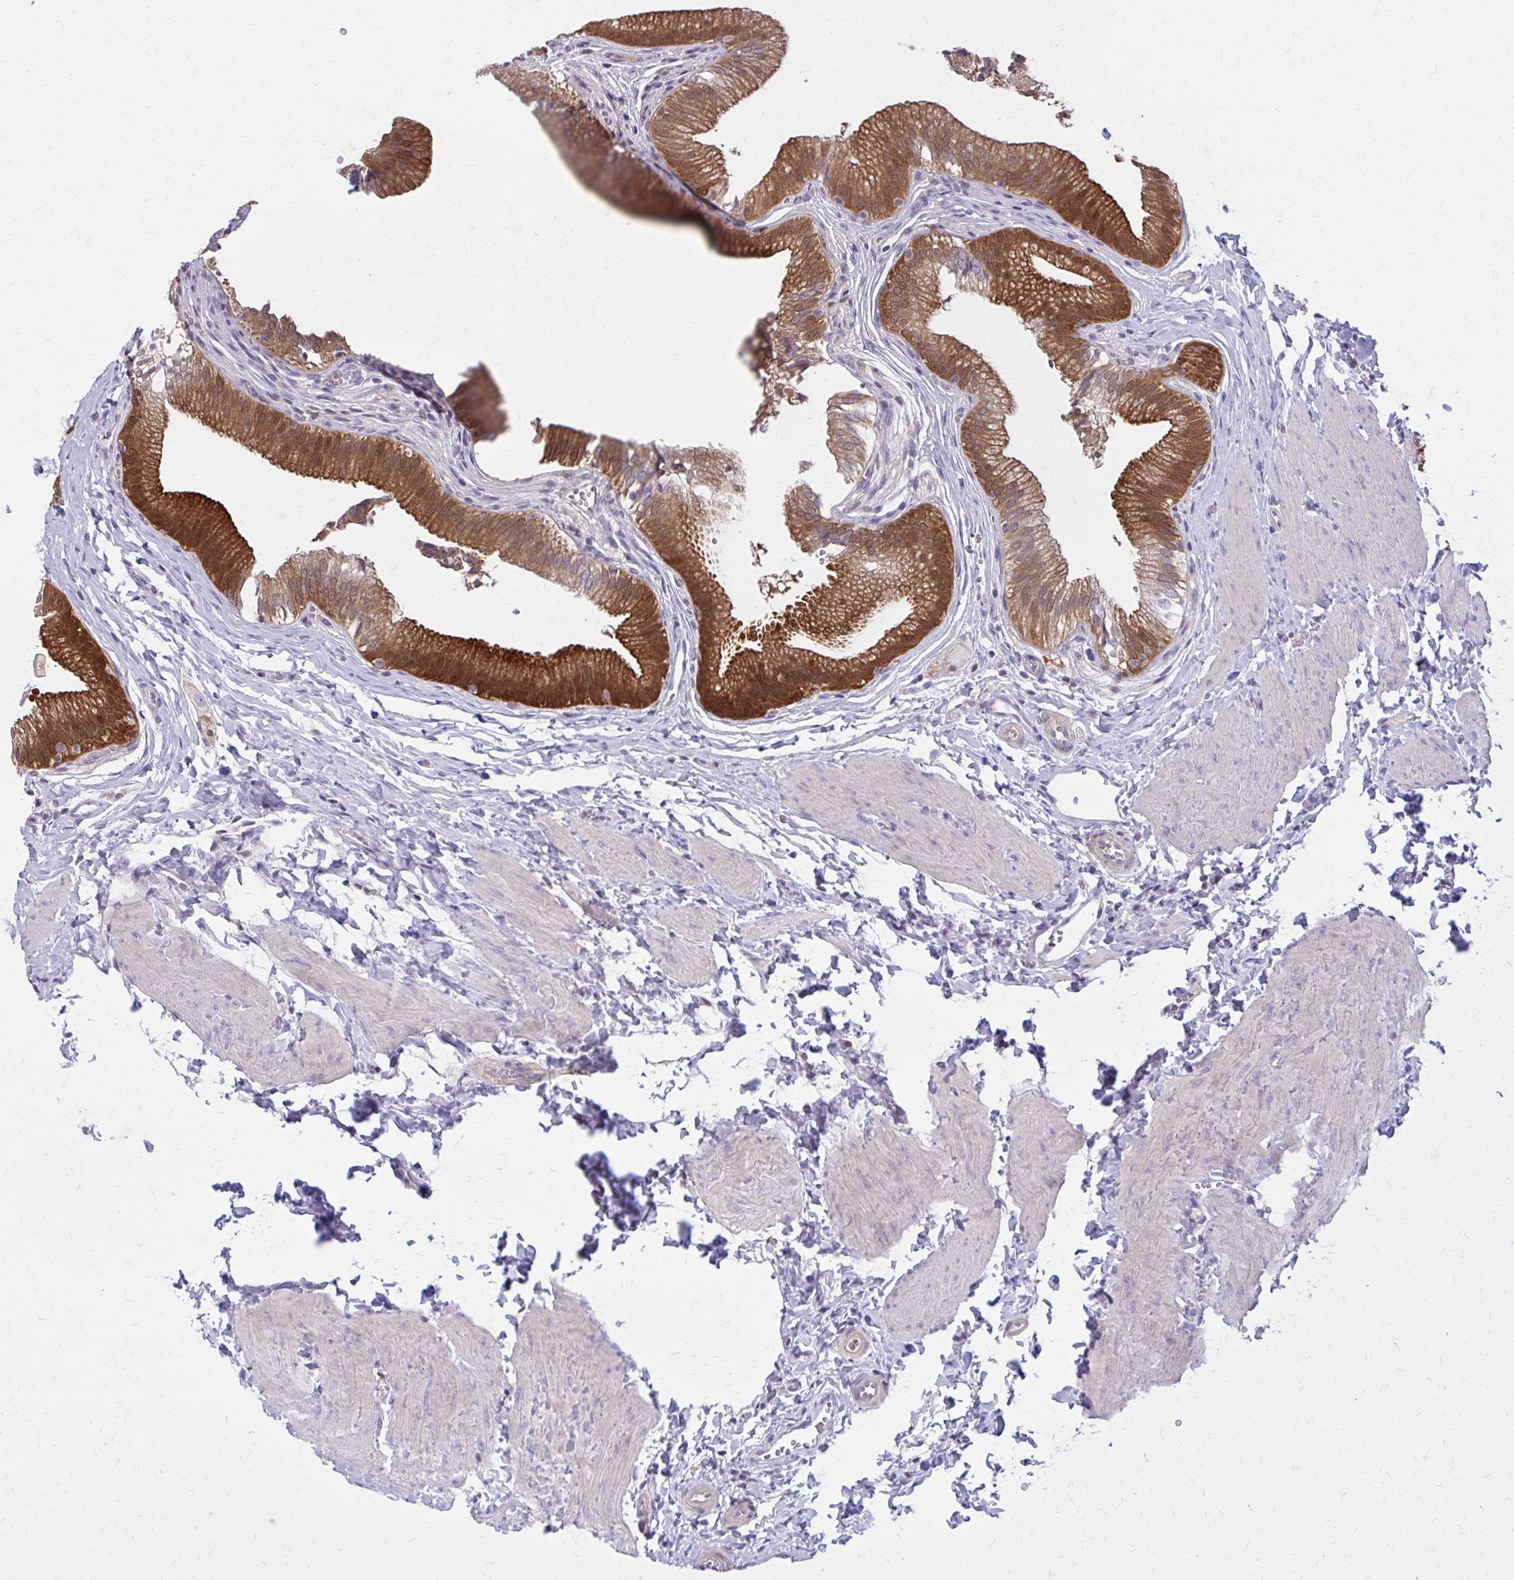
{"staining": {"intensity": "strong", "quantity": ">75%", "location": "cytoplasmic/membranous"}, "tissue": "gallbladder", "cell_type": "Glandular cells", "image_type": "normal", "snomed": [{"axis": "morphology", "description": "Normal tissue, NOS"}, {"axis": "topography", "description": "Gallbladder"}, {"axis": "topography", "description": "Peripheral nerve tissue"}], "caption": "Immunohistochemistry (IHC) photomicrograph of benign gallbladder: gallbladder stained using immunohistochemistry reveals high levels of strong protein expression localized specifically in the cytoplasmic/membranous of glandular cells, appearing as a cytoplasmic/membranous brown color.", "gene": "DBI", "patient": {"sex": "male", "age": 17}}